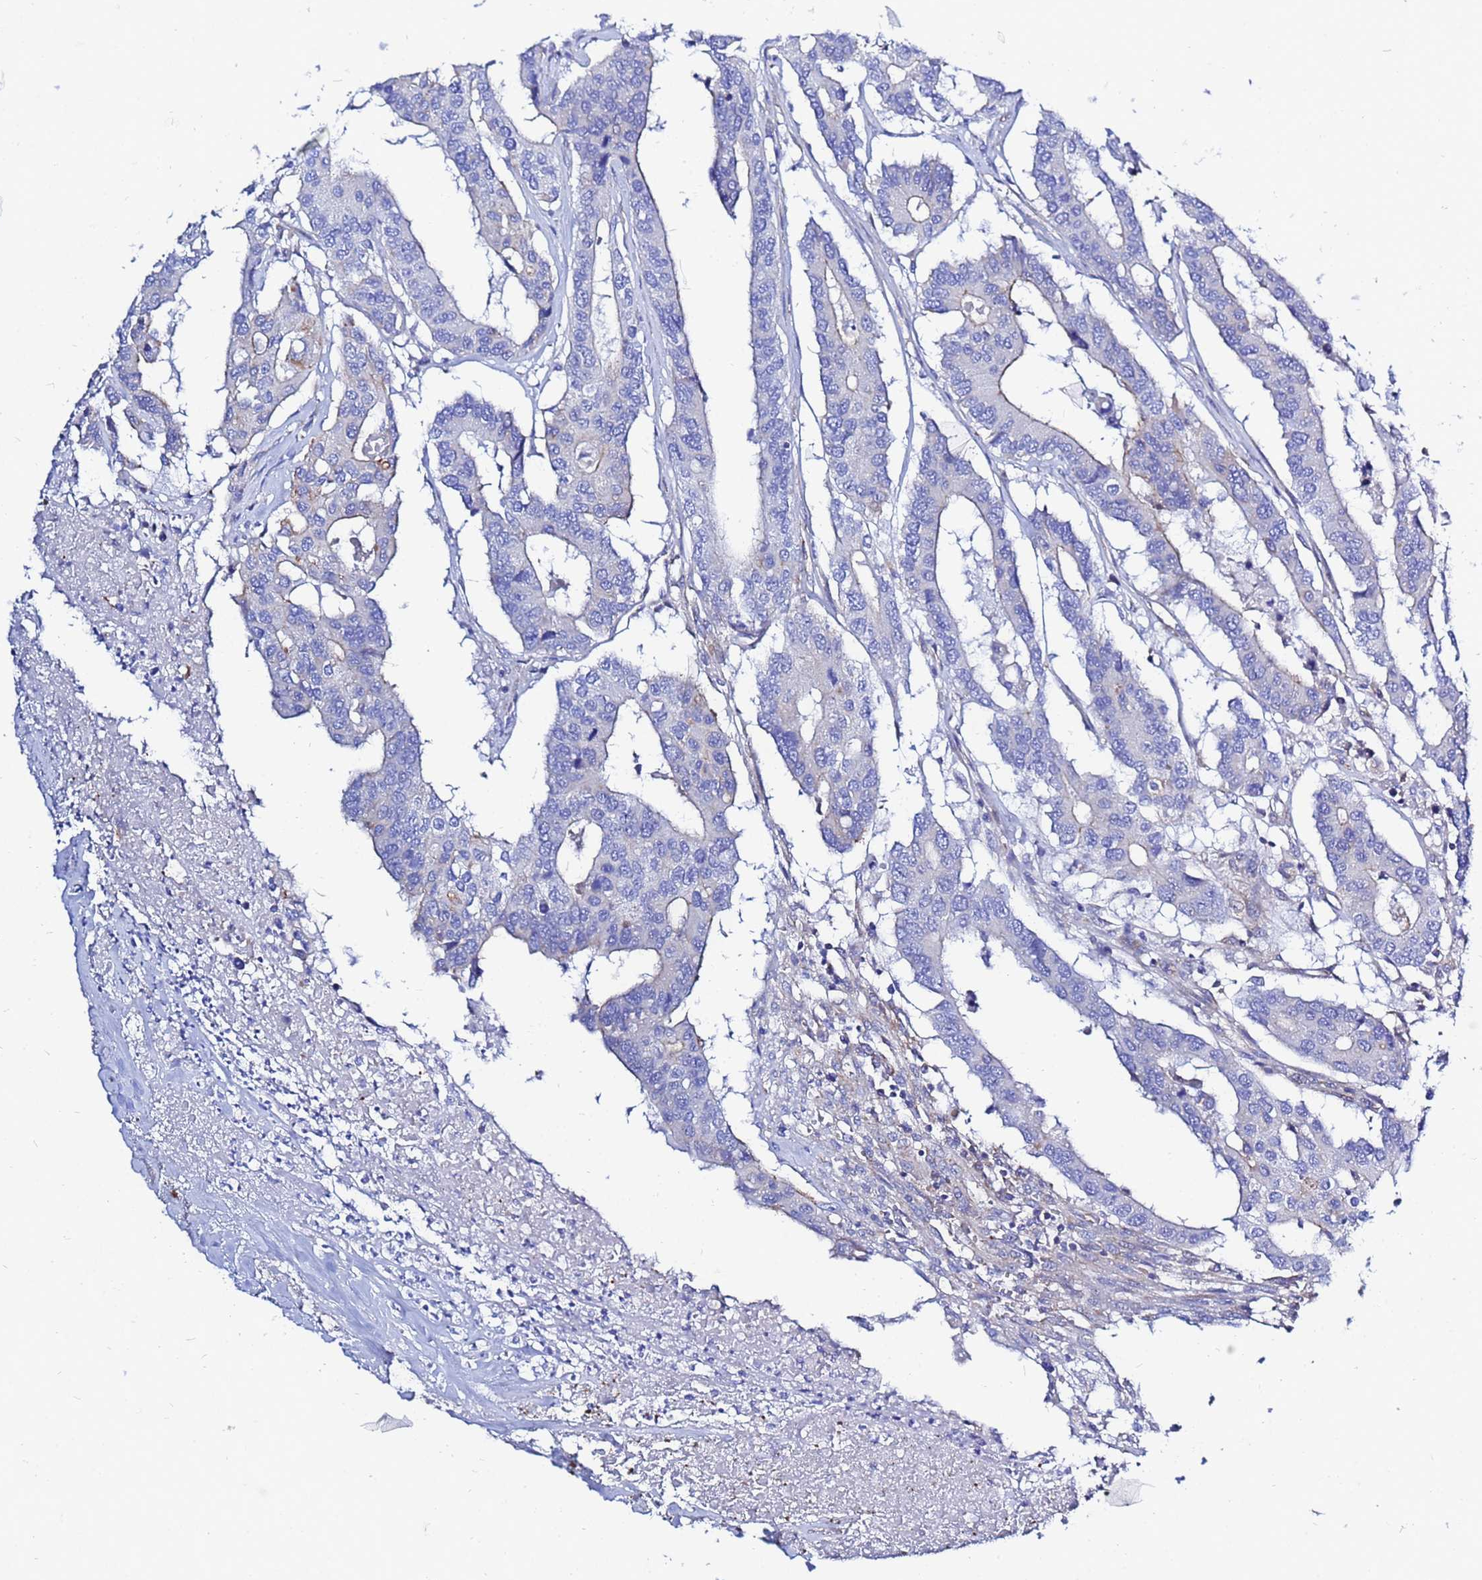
{"staining": {"intensity": "negative", "quantity": "none", "location": "none"}, "tissue": "colorectal cancer", "cell_type": "Tumor cells", "image_type": "cancer", "snomed": [{"axis": "morphology", "description": "Adenocarcinoma, NOS"}, {"axis": "topography", "description": "Colon"}], "caption": "A micrograph of colorectal cancer (adenocarcinoma) stained for a protein reveals no brown staining in tumor cells.", "gene": "FAHD2A", "patient": {"sex": "male", "age": 77}}